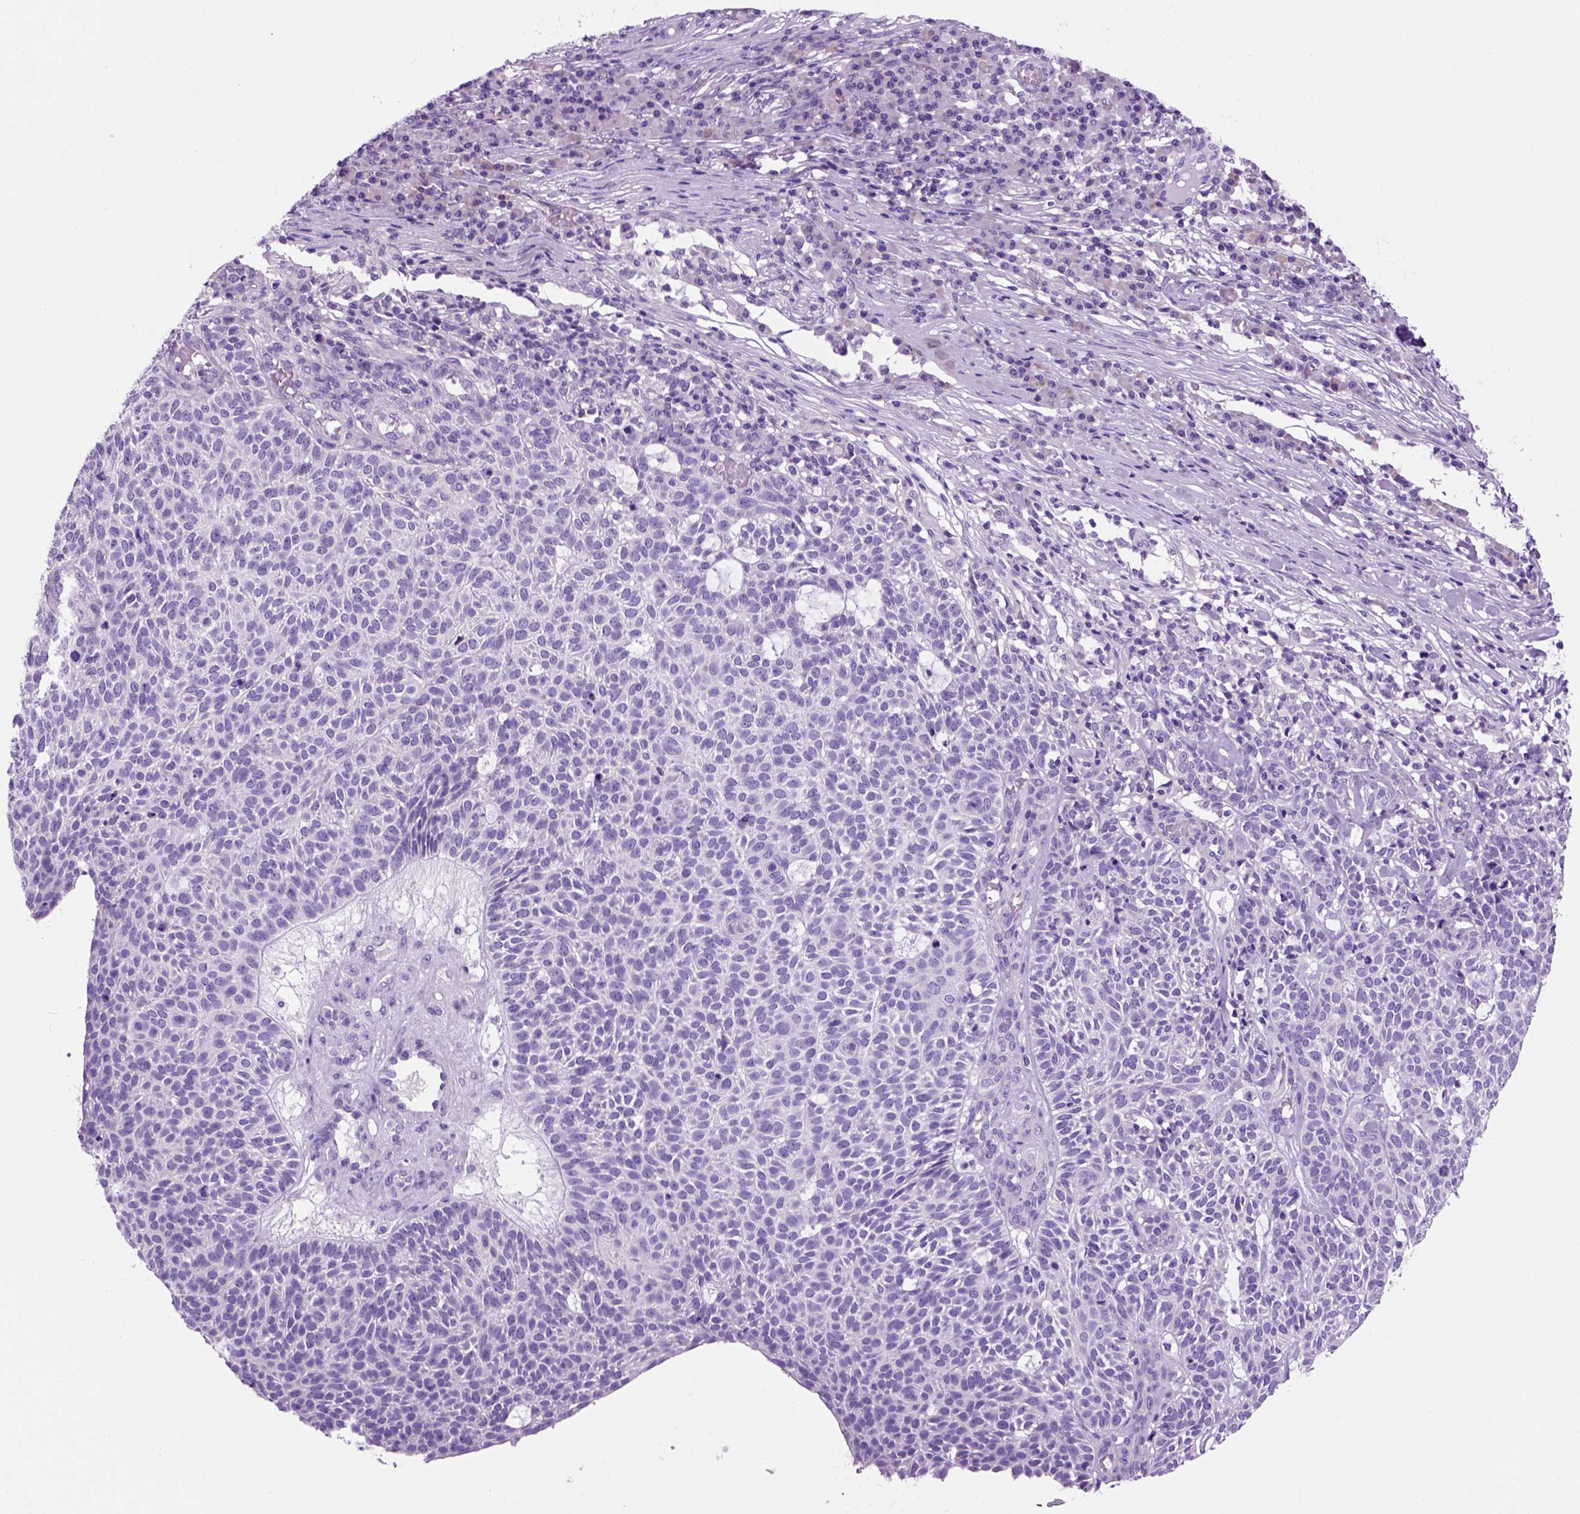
{"staining": {"intensity": "negative", "quantity": "none", "location": "none"}, "tissue": "skin cancer", "cell_type": "Tumor cells", "image_type": "cancer", "snomed": [{"axis": "morphology", "description": "Squamous cell carcinoma, NOS"}, {"axis": "topography", "description": "Skin"}], "caption": "Tumor cells show no significant expression in skin cancer.", "gene": "HHIPL2", "patient": {"sex": "female", "age": 90}}